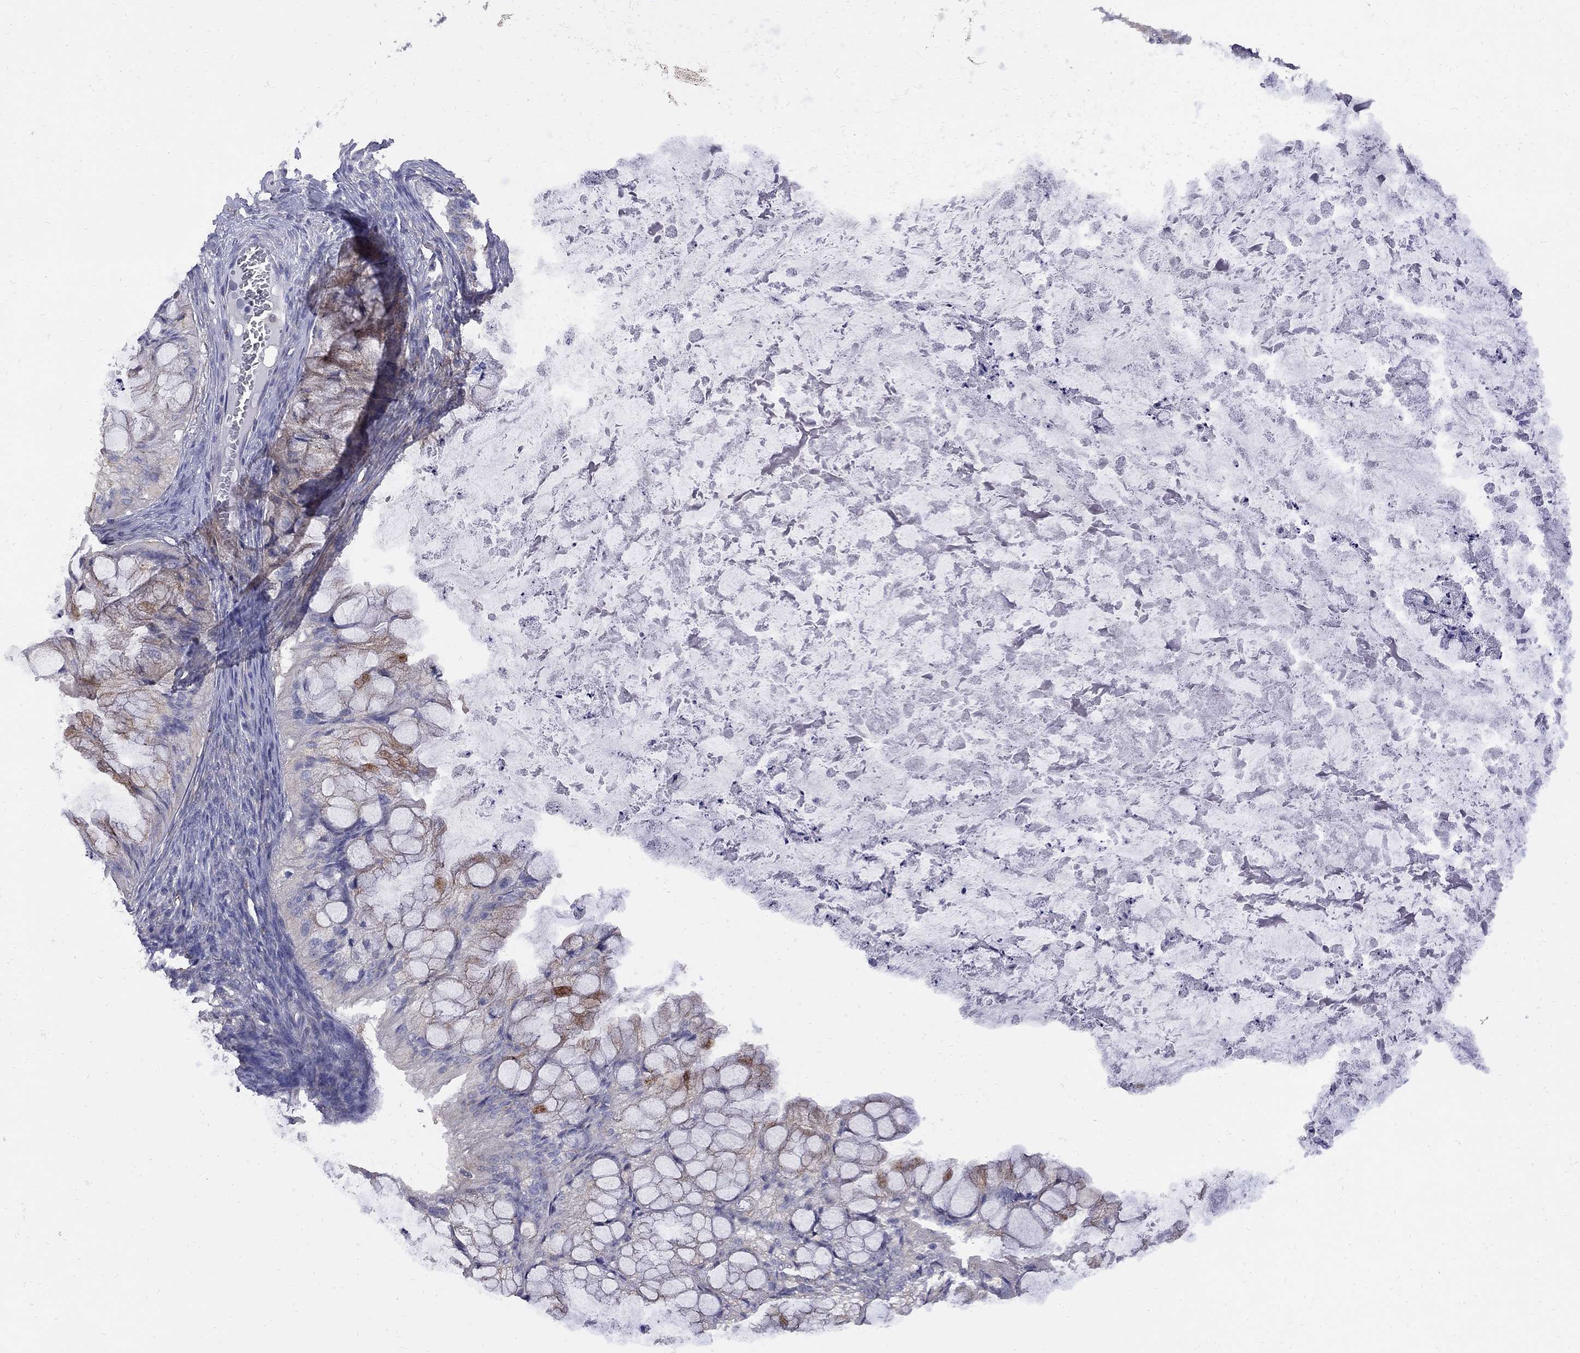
{"staining": {"intensity": "moderate", "quantity": "<25%", "location": "cytoplasmic/membranous"}, "tissue": "ovarian cancer", "cell_type": "Tumor cells", "image_type": "cancer", "snomed": [{"axis": "morphology", "description": "Cystadenocarcinoma, mucinous, NOS"}, {"axis": "topography", "description": "Ovary"}], "caption": "Protein analysis of ovarian cancer (mucinous cystadenocarcinoma) tissue reveals moderate cytoplasmic/membranous staining in about <25% of tumor cells.", "gene": "MTHFR", "patient": {"sex": "female", "age": 57}}